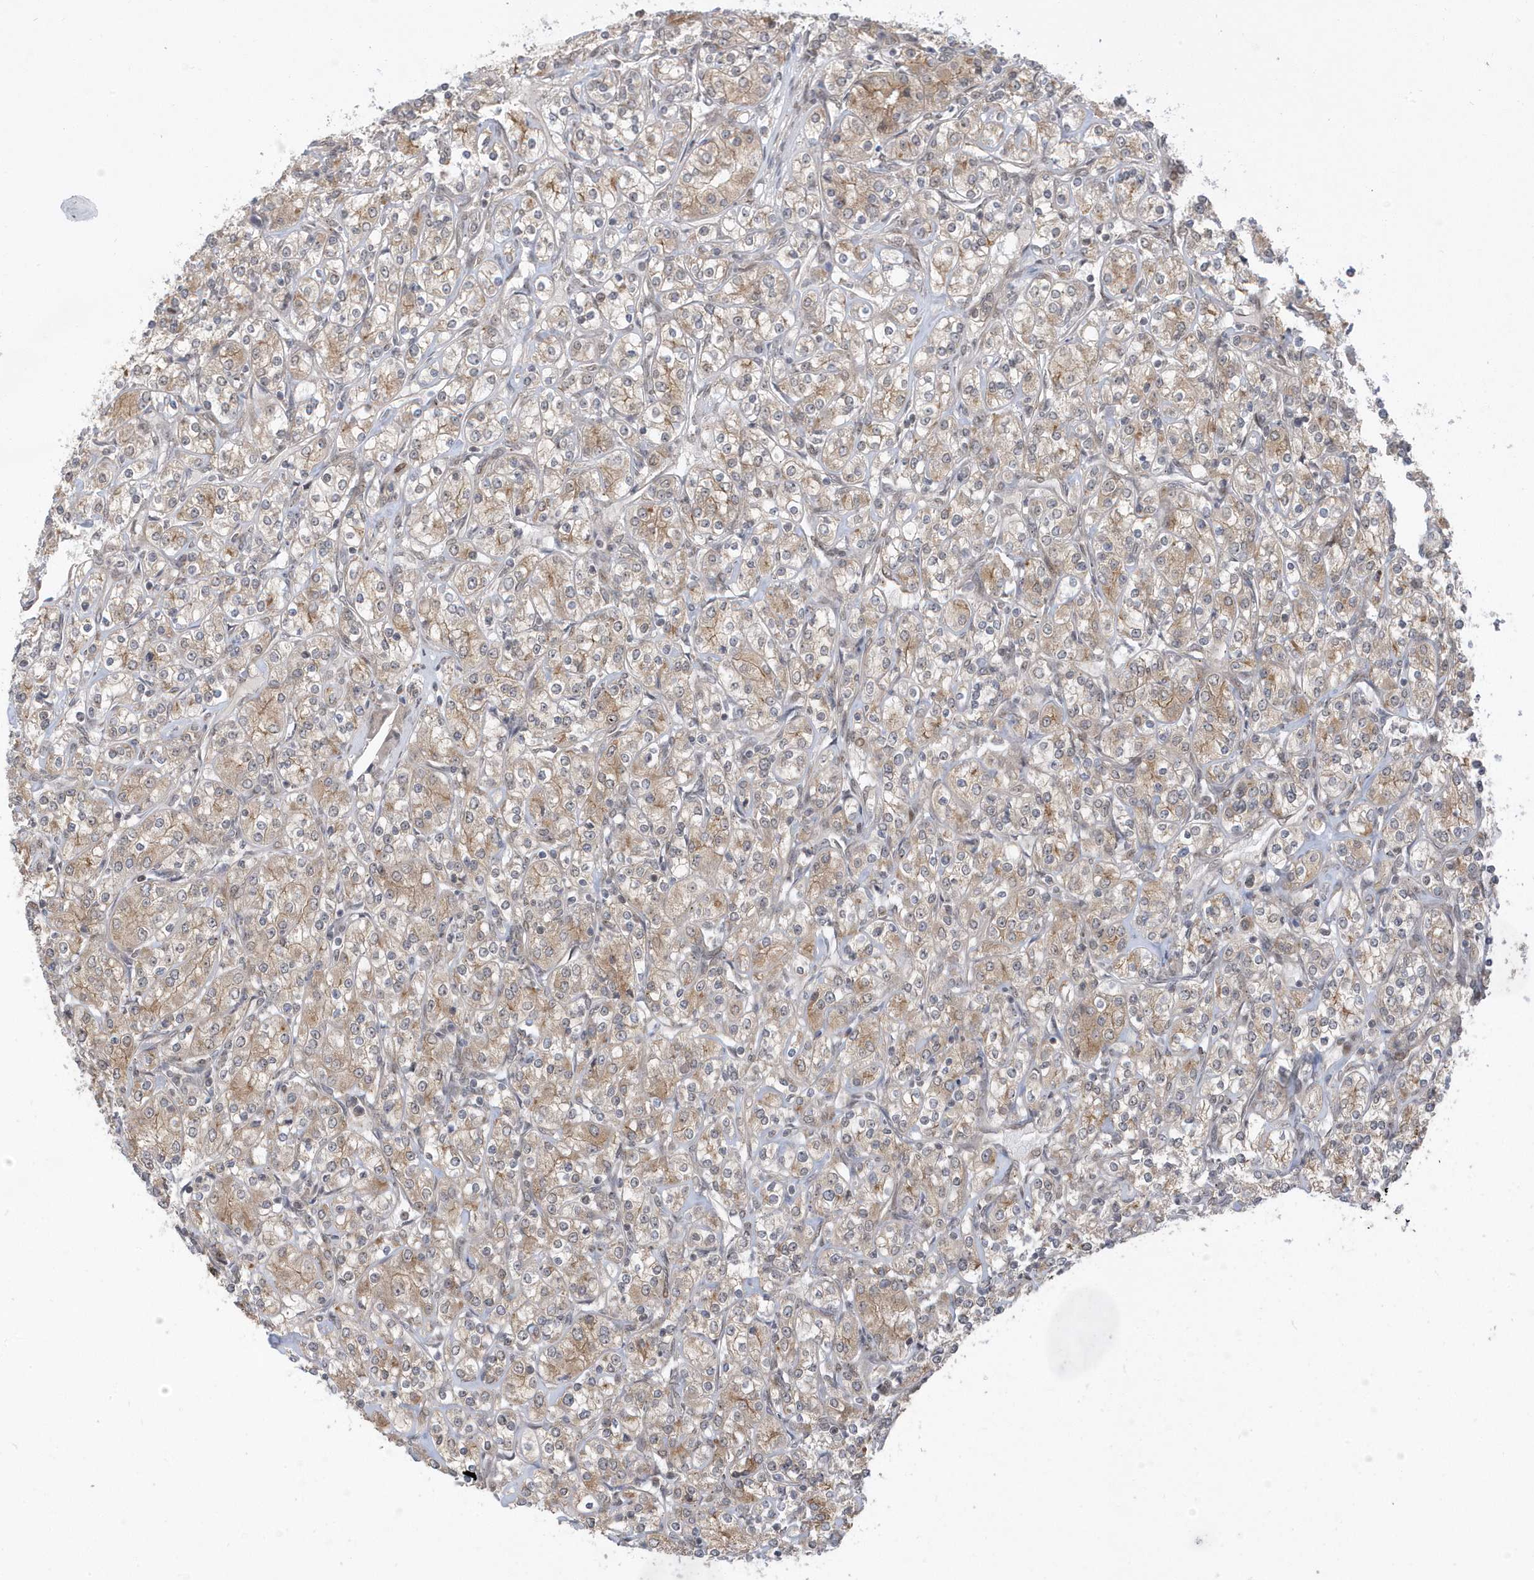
{"staining": {"intensity": "moderate", "quantity": ">75%", "location": "cytoplasmic/membranous"}, "tissue": "renal cancer", "cell_type": "Tumor cells", "image_type": "cancer", "snomed": [{"axis": "morphology", "description": "Adenocarcinoma, NOS"}, {"axis": "topography", "description": "Kidney"}], "caption": "Protein expression analysis of human adenocarcinoma (renal) reveals moderate cytoplasmic/membranous staining in about >75% of tumor cells.", "gene": "USP53", "patient": {"sex": "male", "age": 77}}